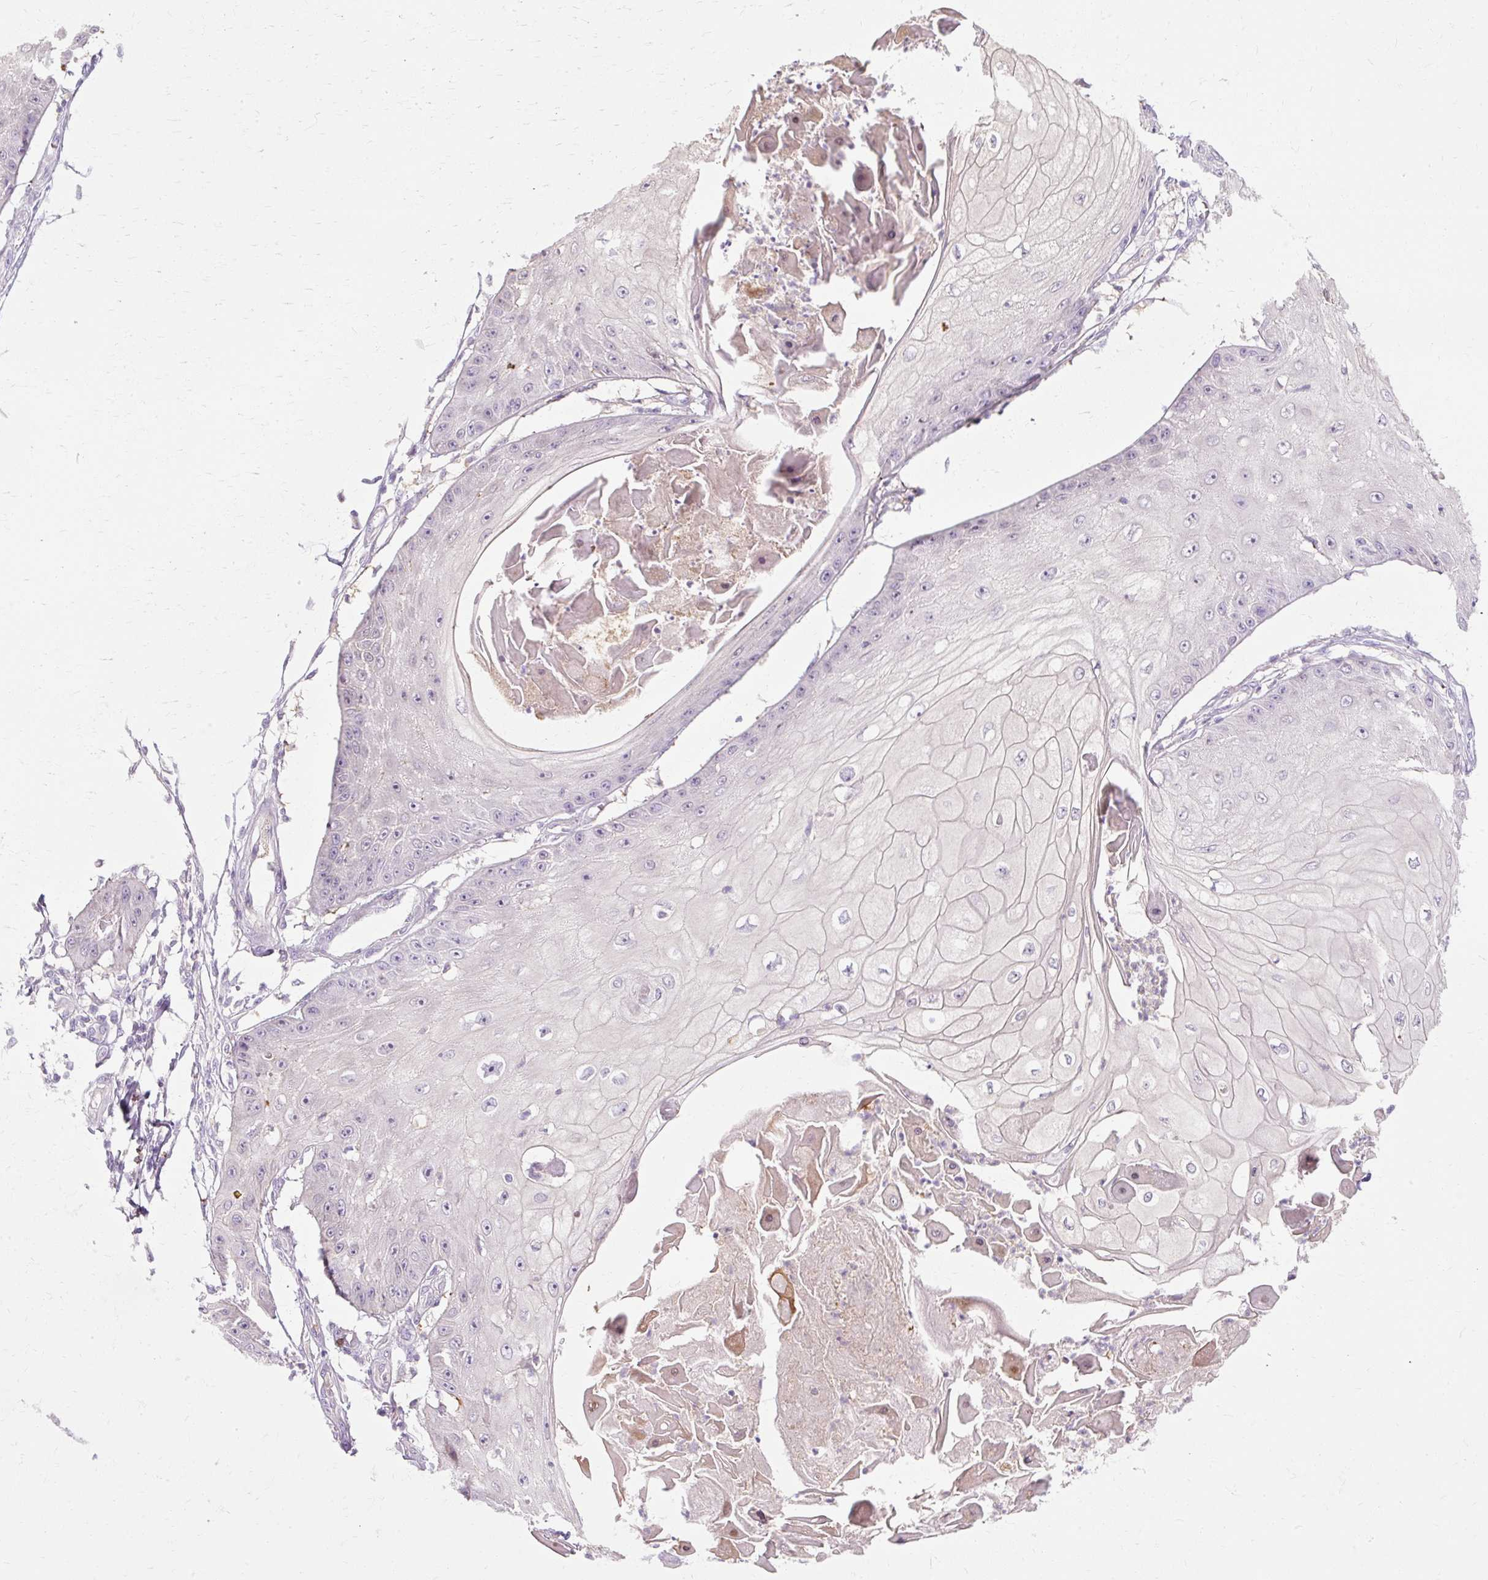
{"staining": {"intensity": "negative", "quantity": "none", "location": "none"}, "tissue": "skin cancer", "cell_type": "Tumor cells", "image_type": "cancer", "snomed": [{"axis": "morphology", "description": "Squamous cell carcinoma, NOS"}, {"axis": "topography", "description": "Skin"}], "caption": "Tumor cells are negative for brown protein staining in squamous cell carcinoma (skin). (DAB (3,3'-diaminobenzidine) immunohistochemistry, high magnification).", "gene": "HSD11B1", "patient": {"sex": "male", "age": 70}}